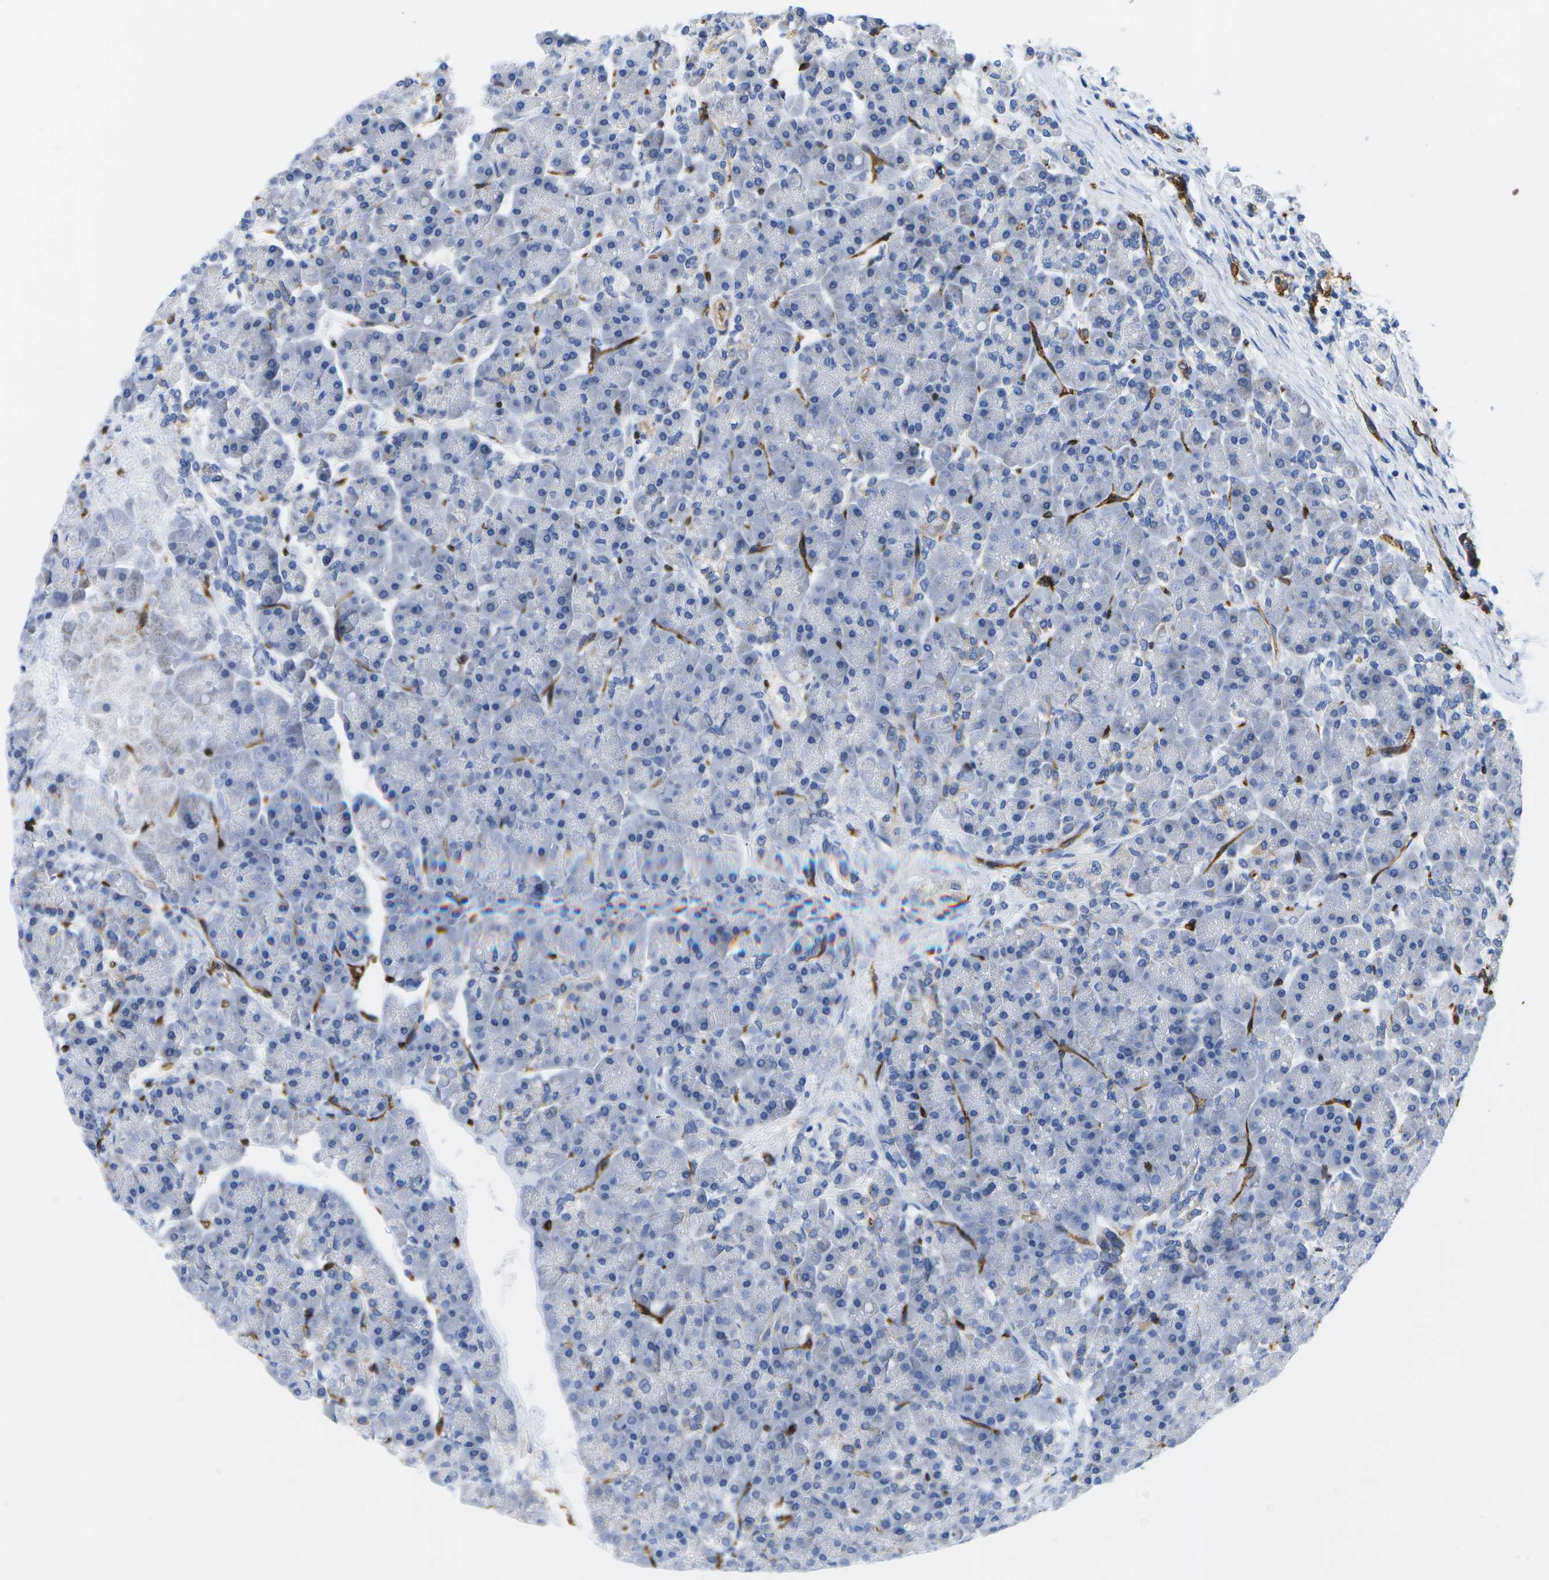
{"staining": {"intensity": "negative", "quantity": "none", "location": "none"}, "tissue": "pancreas", "cell_type": "Exocrine glandular cells", "image_type": "normal", "snomed": [{"axis": "morphology", "description": "Normal tissue, NOS"}, {"axis": "topography", "description": "Pancreas"}], "caption": "Immunohistochemistry of normal human pancreas shows no expression in exocrine glandular cells.", "gene": "DYSF", "patient": {"sex": "female", "age": 70}}